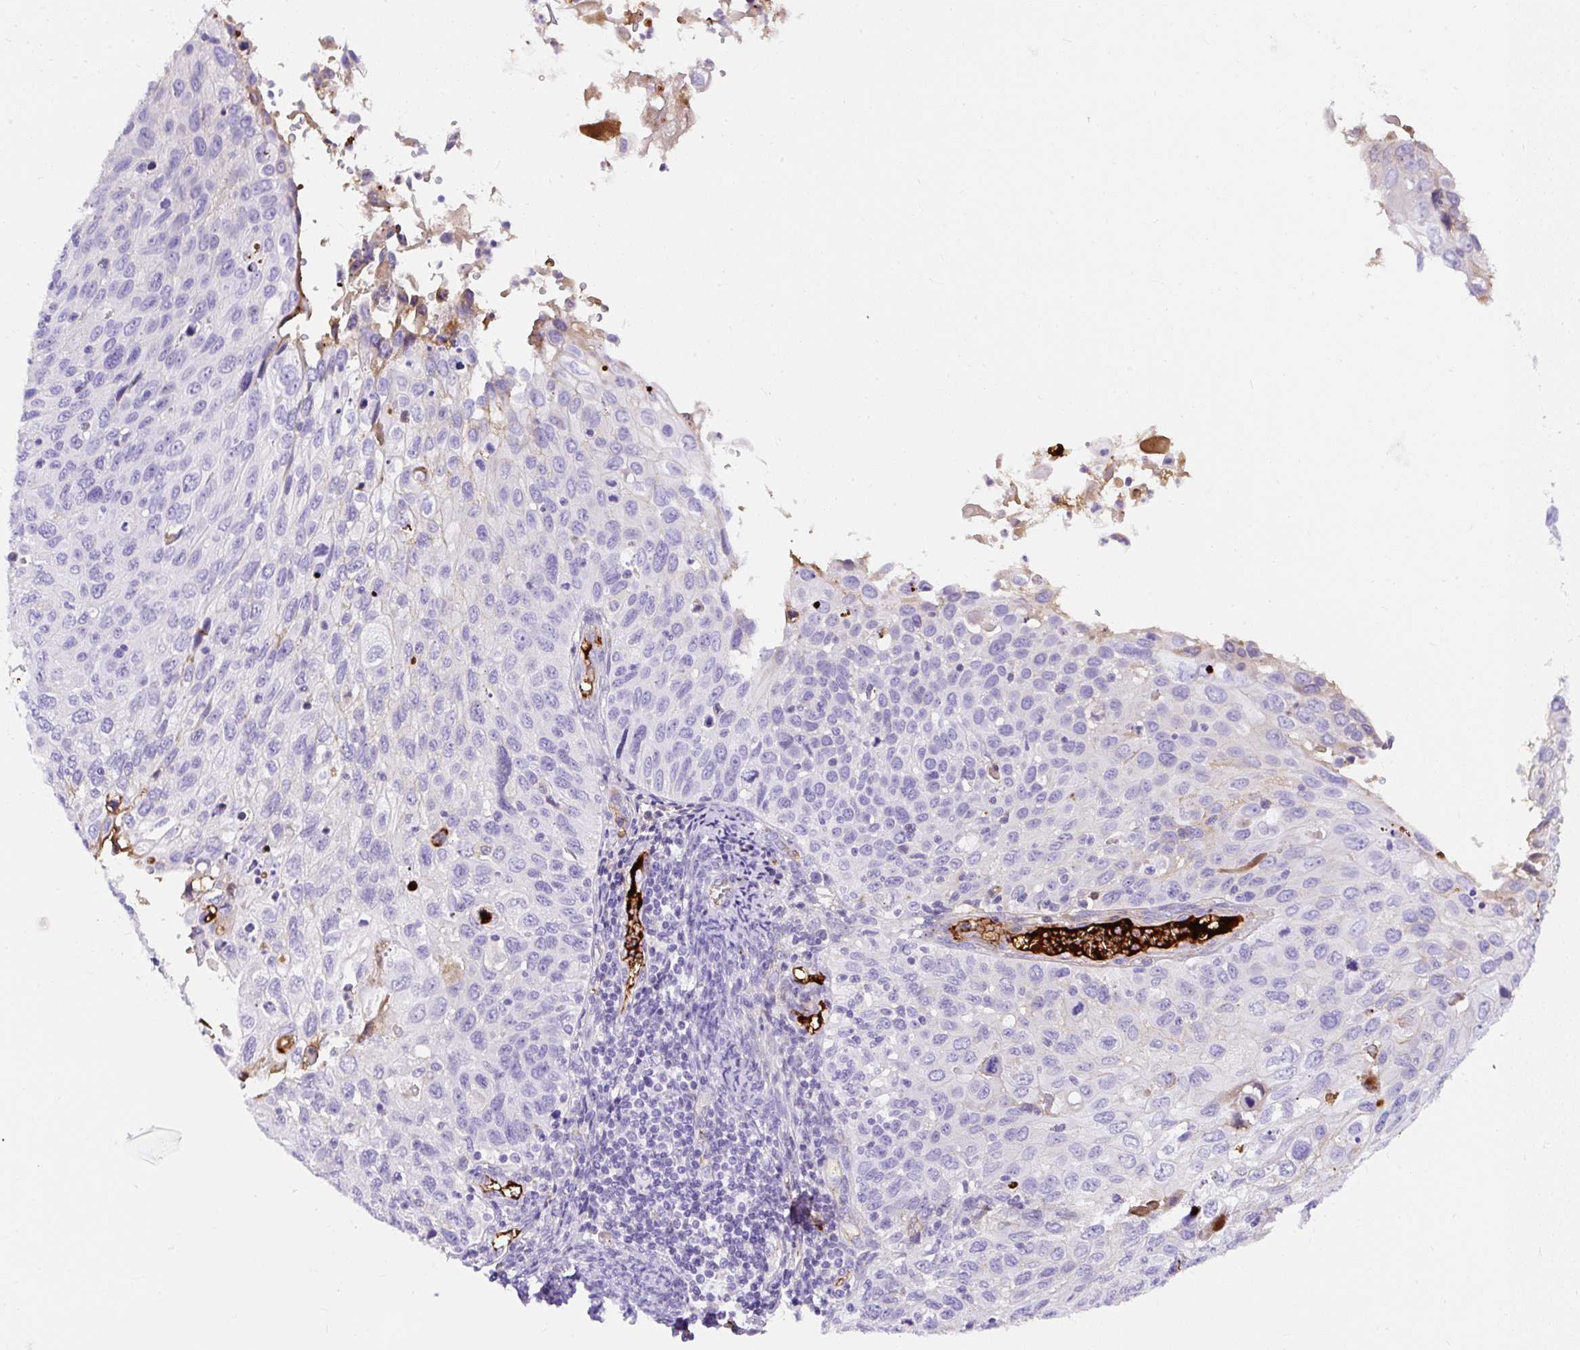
{"staining": {"intensity": "negative", "quantity": "none", "location": "none"}, "tissue": "cervical cancer", "cell_type": "Tumor cells", "image_type": "cancer", "snomed": [{"axis": "morphology", "description": "Squamous cell carcinoma, NOS"}, {"axis": "topography", "description": "Cervix"}], "caption": "Immunohistochemical staining of human cervical cancer (squamous cell carcinoma) exhibits no significant expression in tumor cells.", "gene": "APOC4-APOC2", "patient": {"sex": "female", "age": 70}}